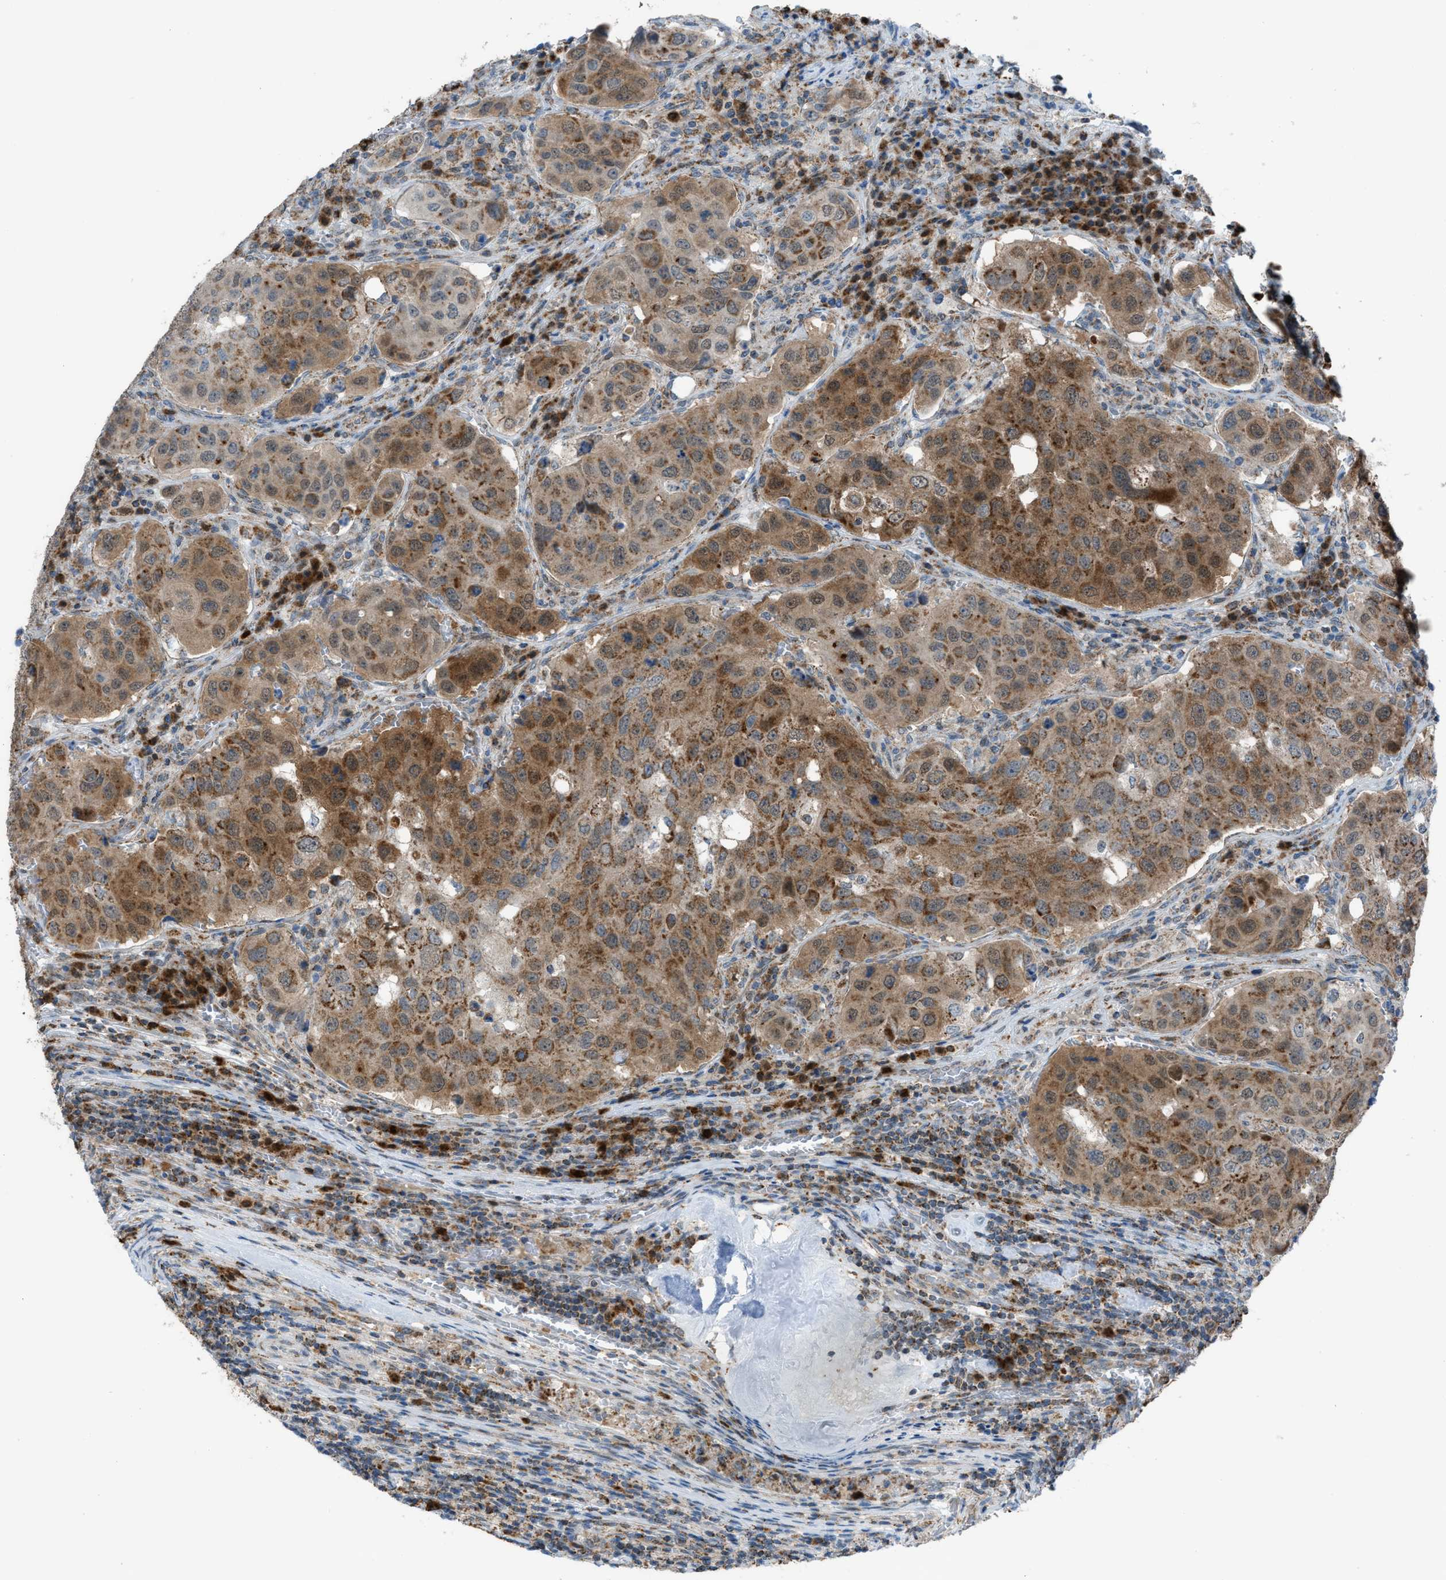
{"staining": {"intensity": "moderate", "quantity": ">75%", "location": "cytoplasmic/membranous"}, "tissue": "urothelial cancer", "cell_type": "Tumor cells", "image_type": "cancer", "snomed": [{"axis": "morphology", "description": "Urothelial carcinoma, High grade"}, {"axis": "topography", "description": "Lymph node"}, {"axis": "topography", "description": "Urinary bladder"}], "caption": "IHC (DAB (3,3'-diaminobenzidine)) staining of urothelial cancer exhibits moderate cytoplasmic/membranous protein expression in approximately >75% of tumor cells.", "gene": "SRM", "patient": {"sex": "male", "age": 51}}